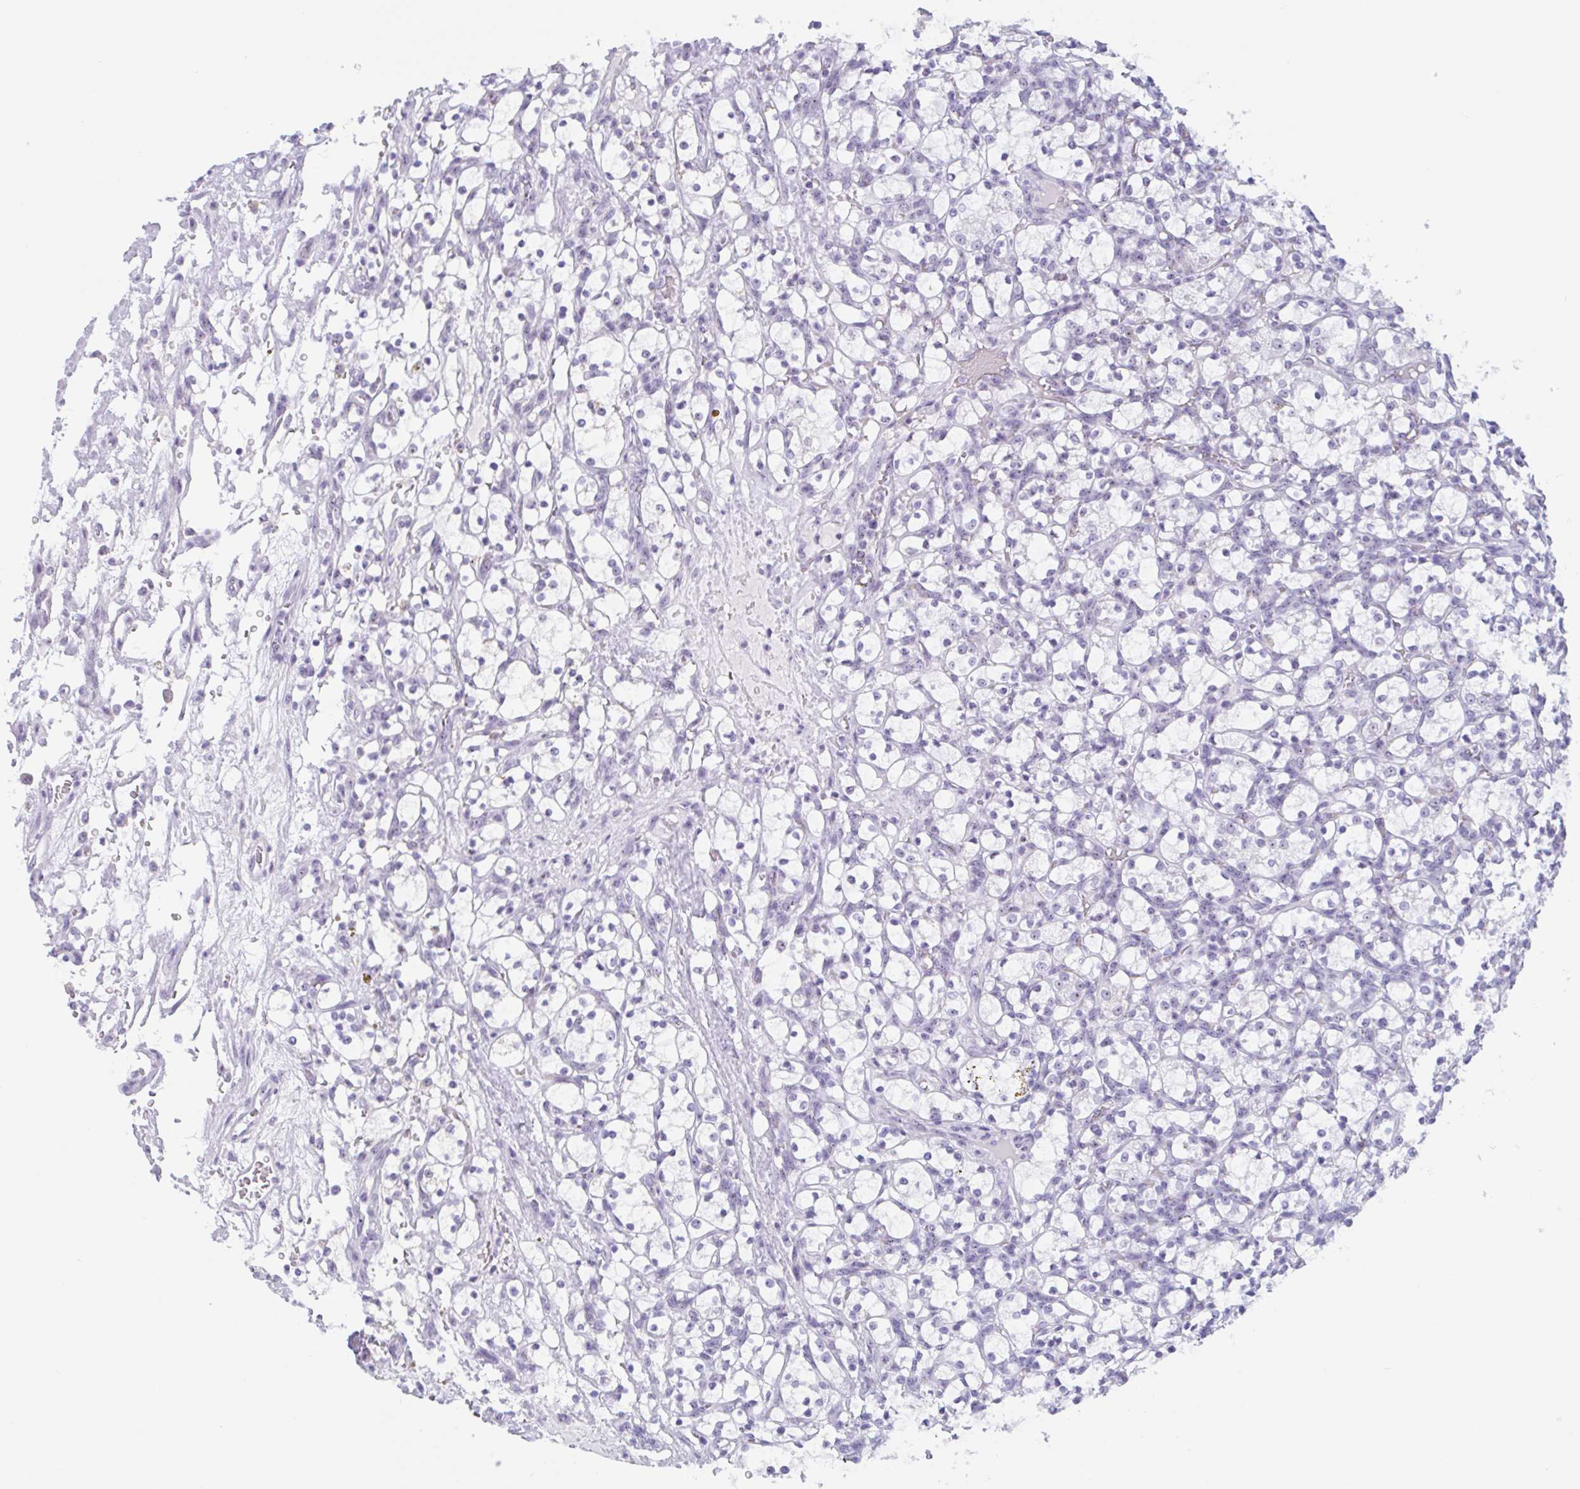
{"staining": {"intensity": "negative", "quantity": "none", "location": "none"}, "tissue": "renal cancer", "cell_type": "Tumor cells", "image_type": "cancer", "snomed": [{"axis": "morphology", "description": "Adenocarcinoma, NOS"}, {"axis": "topography", "description": "Kidney"}], "caption": "Protein analysis of renal cancer displays no significant expression in tumor cells. Brightfield microscopy of IHC stained with DAB (3,3'-diaminobenzidine) (brown) and hematoxylin (blue), captured at high magnification.", "gene": "LENG9", "patient": {"sex": "female", "age": 69}}